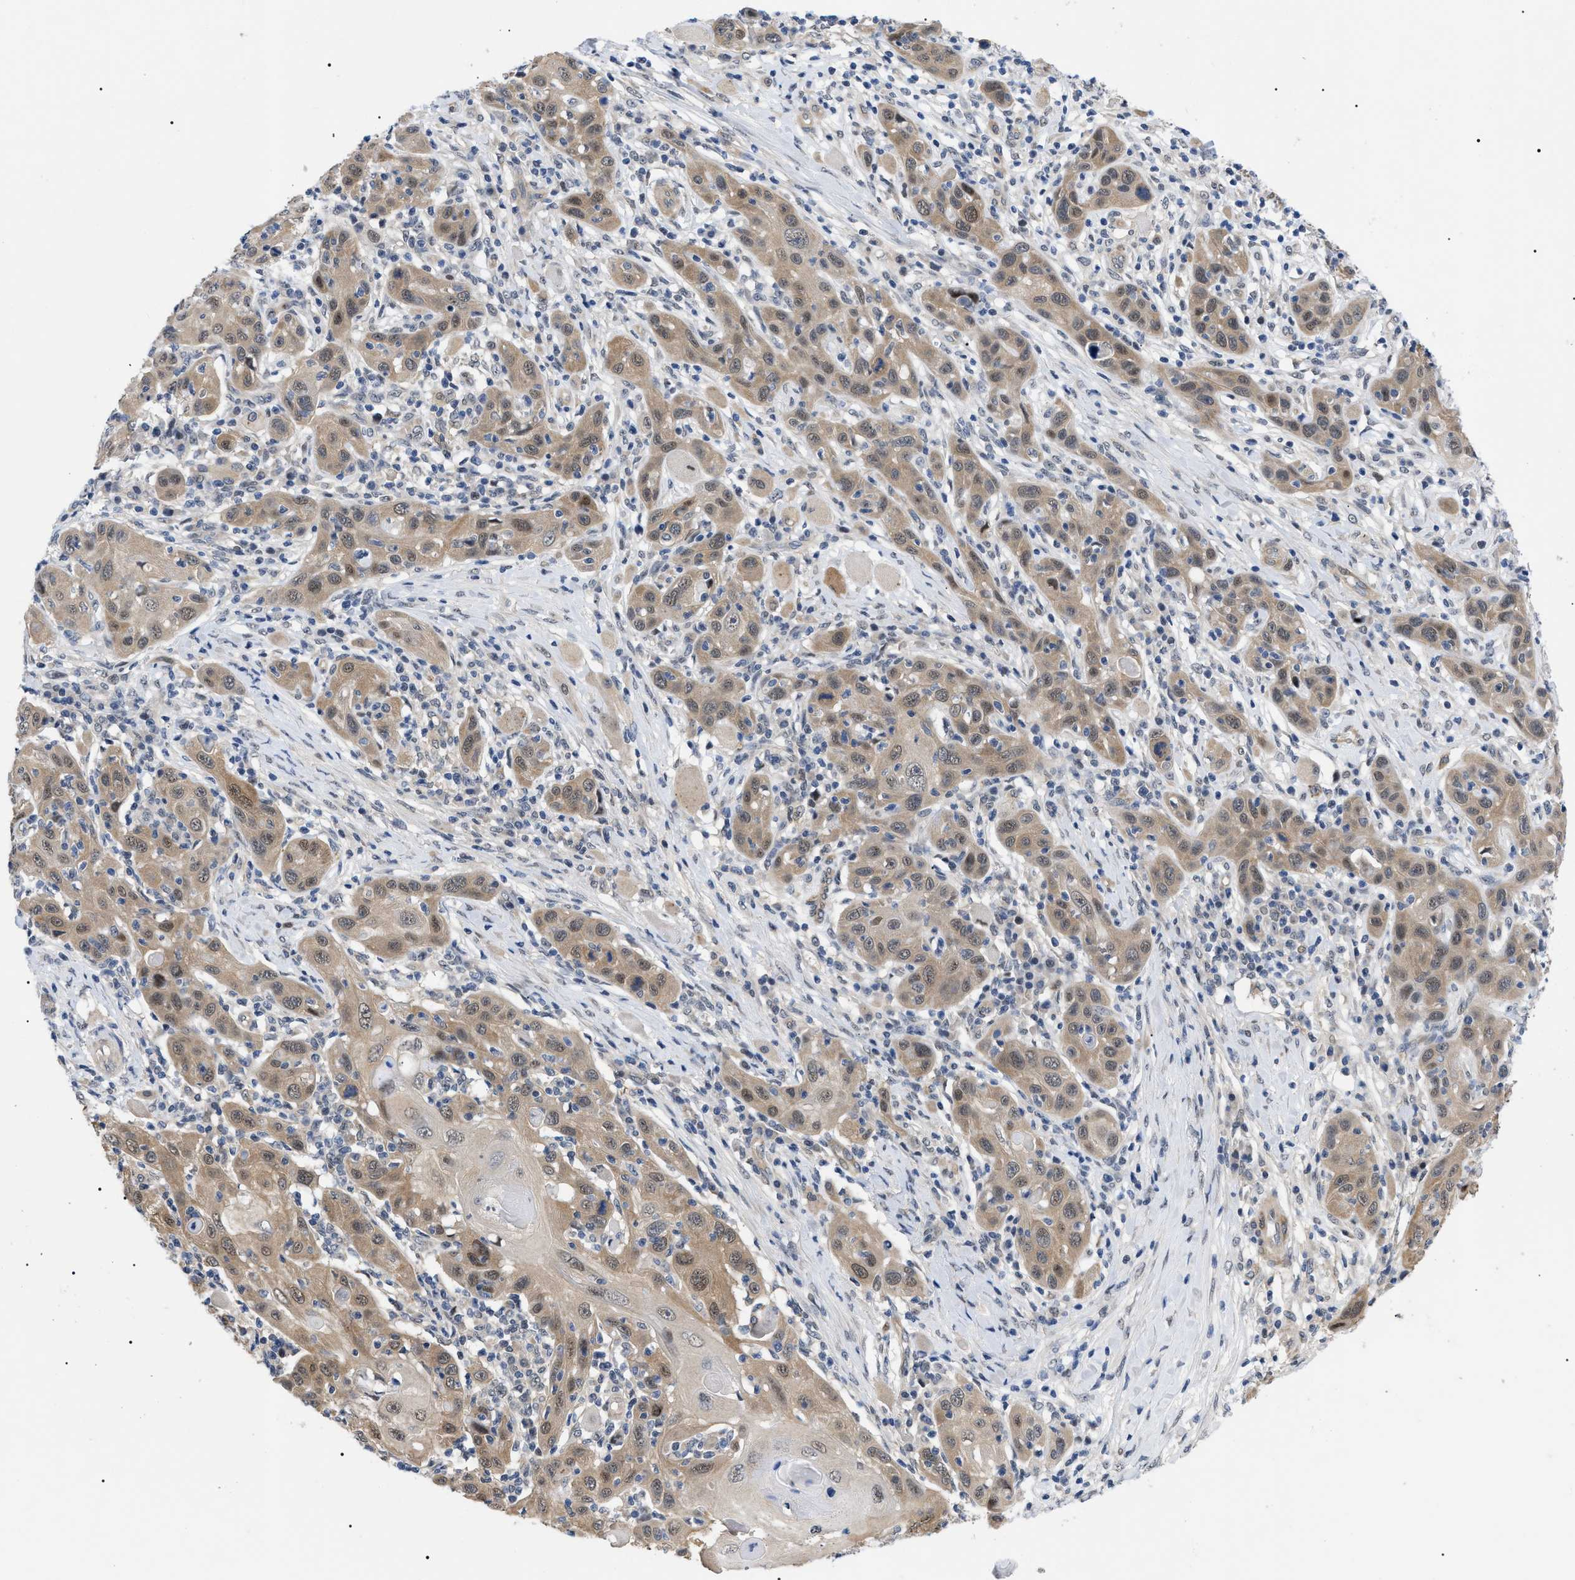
{"staining": {"intensity": "moderate", "quantity": "25%-75%", "location": "cytoplasmic/membranous,nuclear"}, "tissue": "skin cancer", "cell_type": "Tumor cells", "image_type": "cancer", "snomed": [{"axis": "morphology", "description": "Squamous cell carcinoma, NOS"}, {"axis": "topography", "description": "Skin"}], "caption": "An immunohistochemistry (IHC) histopathology image of tumor tissue is shown. Protein staining in brown highlights moderate cytoplasmic/membranous and nuclear positivity in skin cancer within tumor cells.", "gene": "GARRE1", "patient": {"sex": "female", "age": 88}}